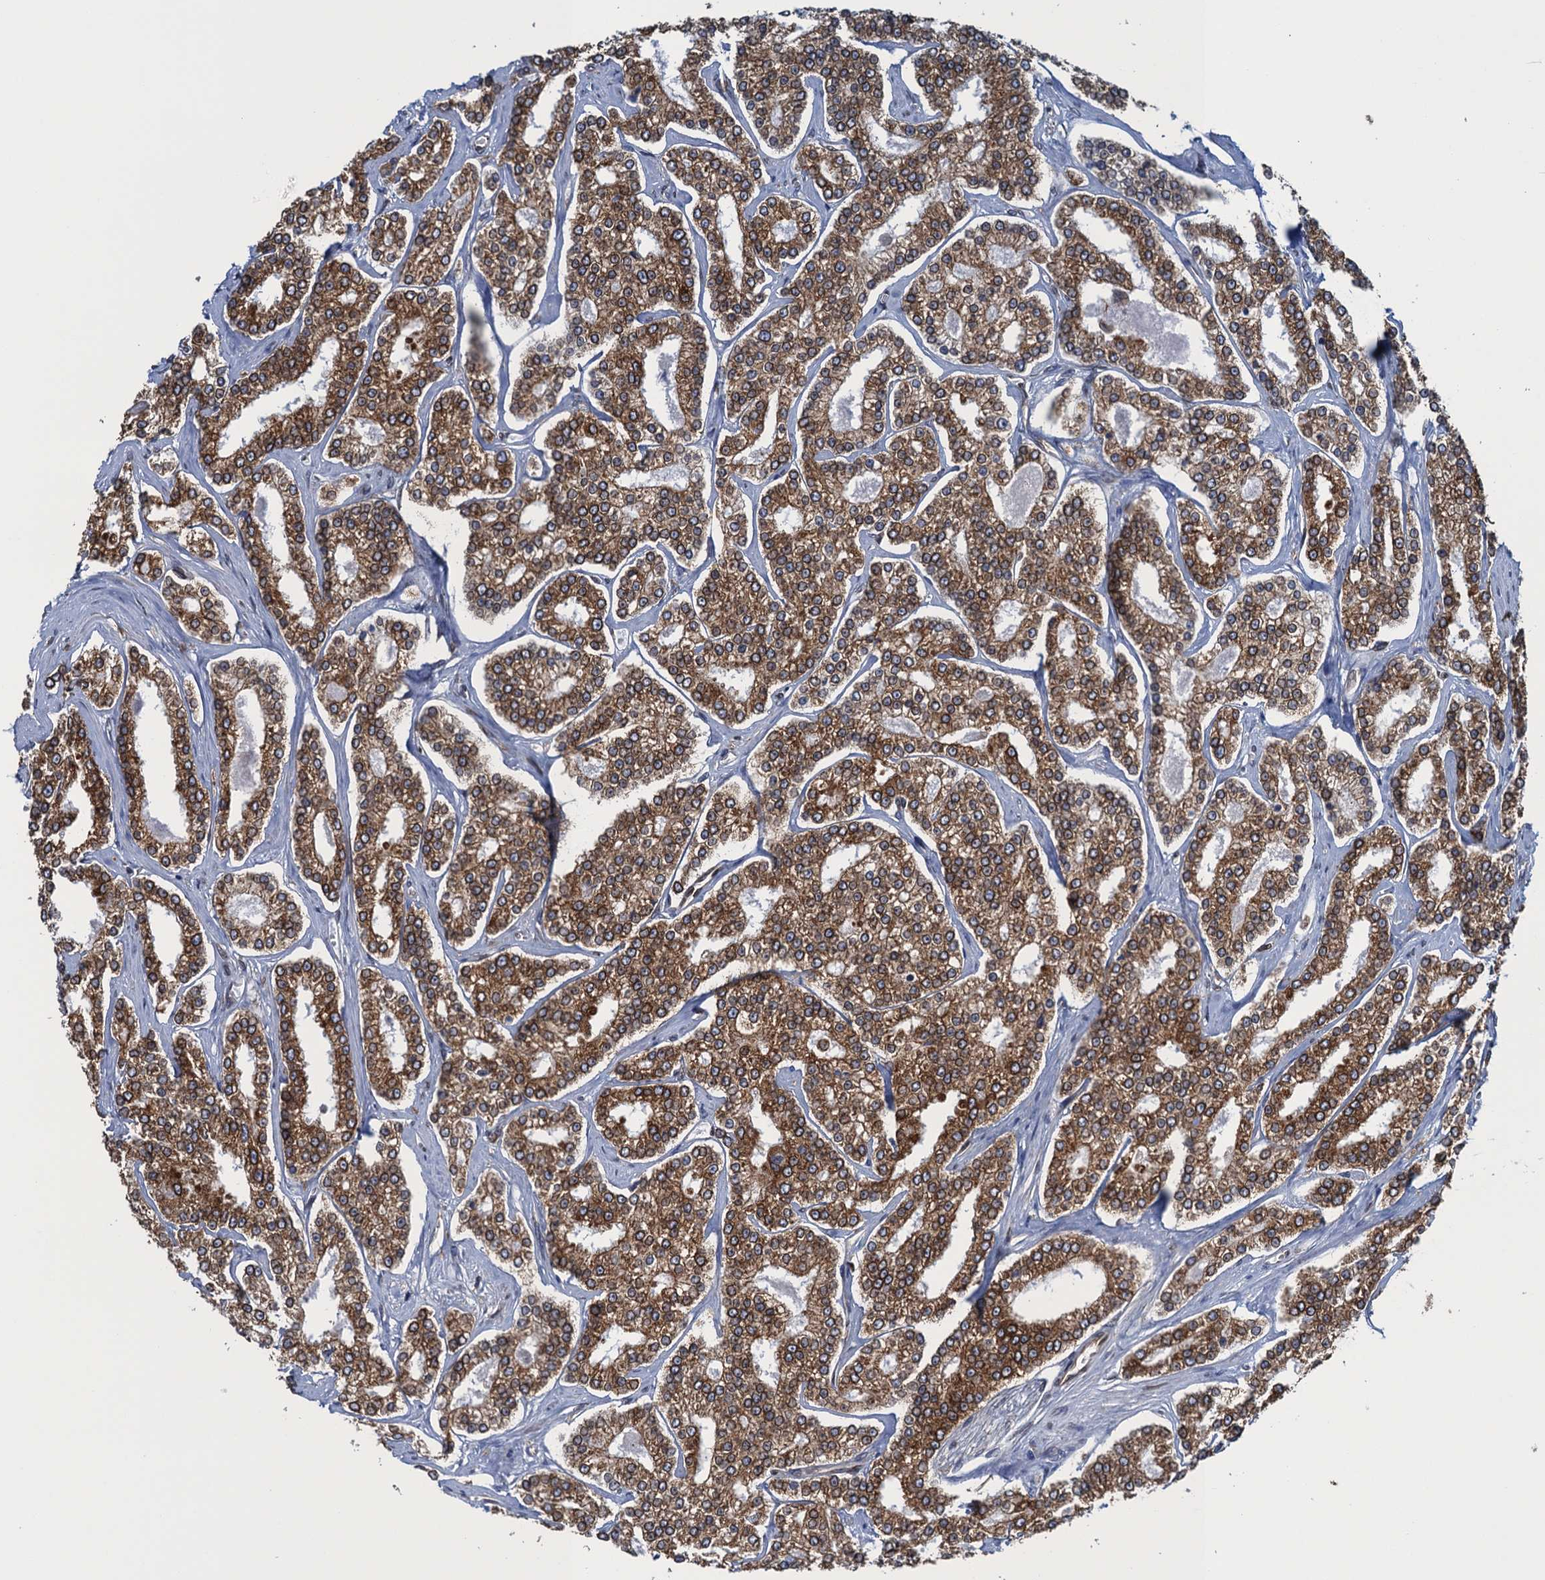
{"staining": {"intensity": "strong", "quantity": ">75%", "location": "cytoplasmic/membranous"}, "tissue": "prostate cancer", "cell_type": "Tumor cells", "image_type": "cancer", "snomed": [{"axis": "morphology", "description": "Normal tissue, NOS"}, {"axis": "morphology", "description": "Adenocarcinoma, High grade"}, {"axis": "topography", "description": "Prostate"}], "caption": "This photomicrograph shows IHC staining of human prostate cancer, with high strong cytoplasmic/membranous positivity in approximately >75% of tumor cells.", "gene": "TMEM205", "patient": {"sex": "male", "age": 83}}